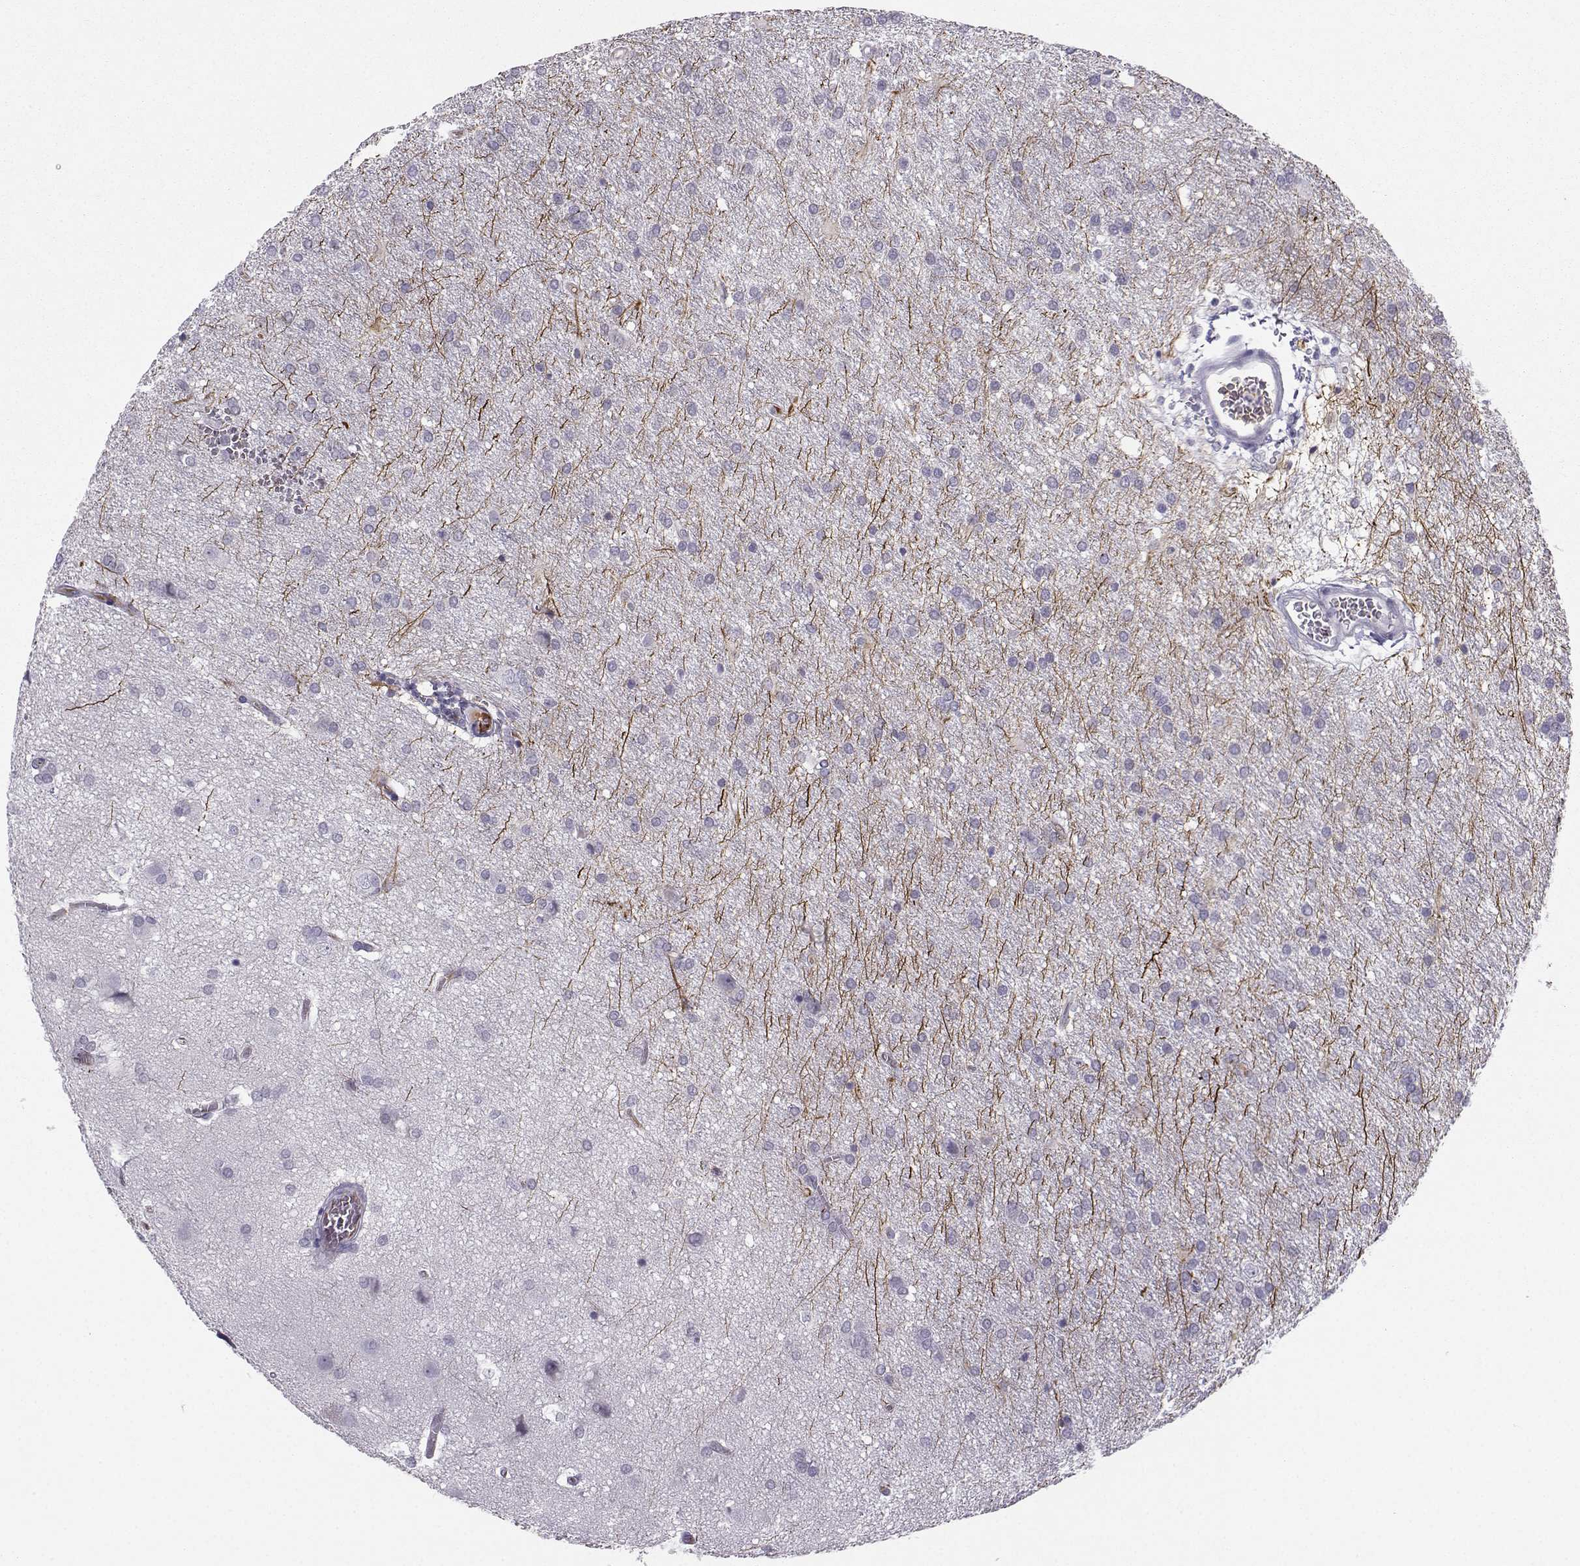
{"staining": {"intensity": "negative", "quantity": "none", "location": "none"}, "tissue": "glioma", "cell_type": "Tumor cells", "image_type": "cancer", "snomed": [{"axis": "morphology", "description": "Glioma, malignant, Low grade"}, {"axis": "topography", "description": "Brain"}], "caption": "Protein analysis of glioma displays no significant staining in tumor cells. (DAB immunohistochemistry visualized using brightfield microscopy, high magnification).", "gene": "LHX1", "patient": {"sex": "female", "age": 32}}